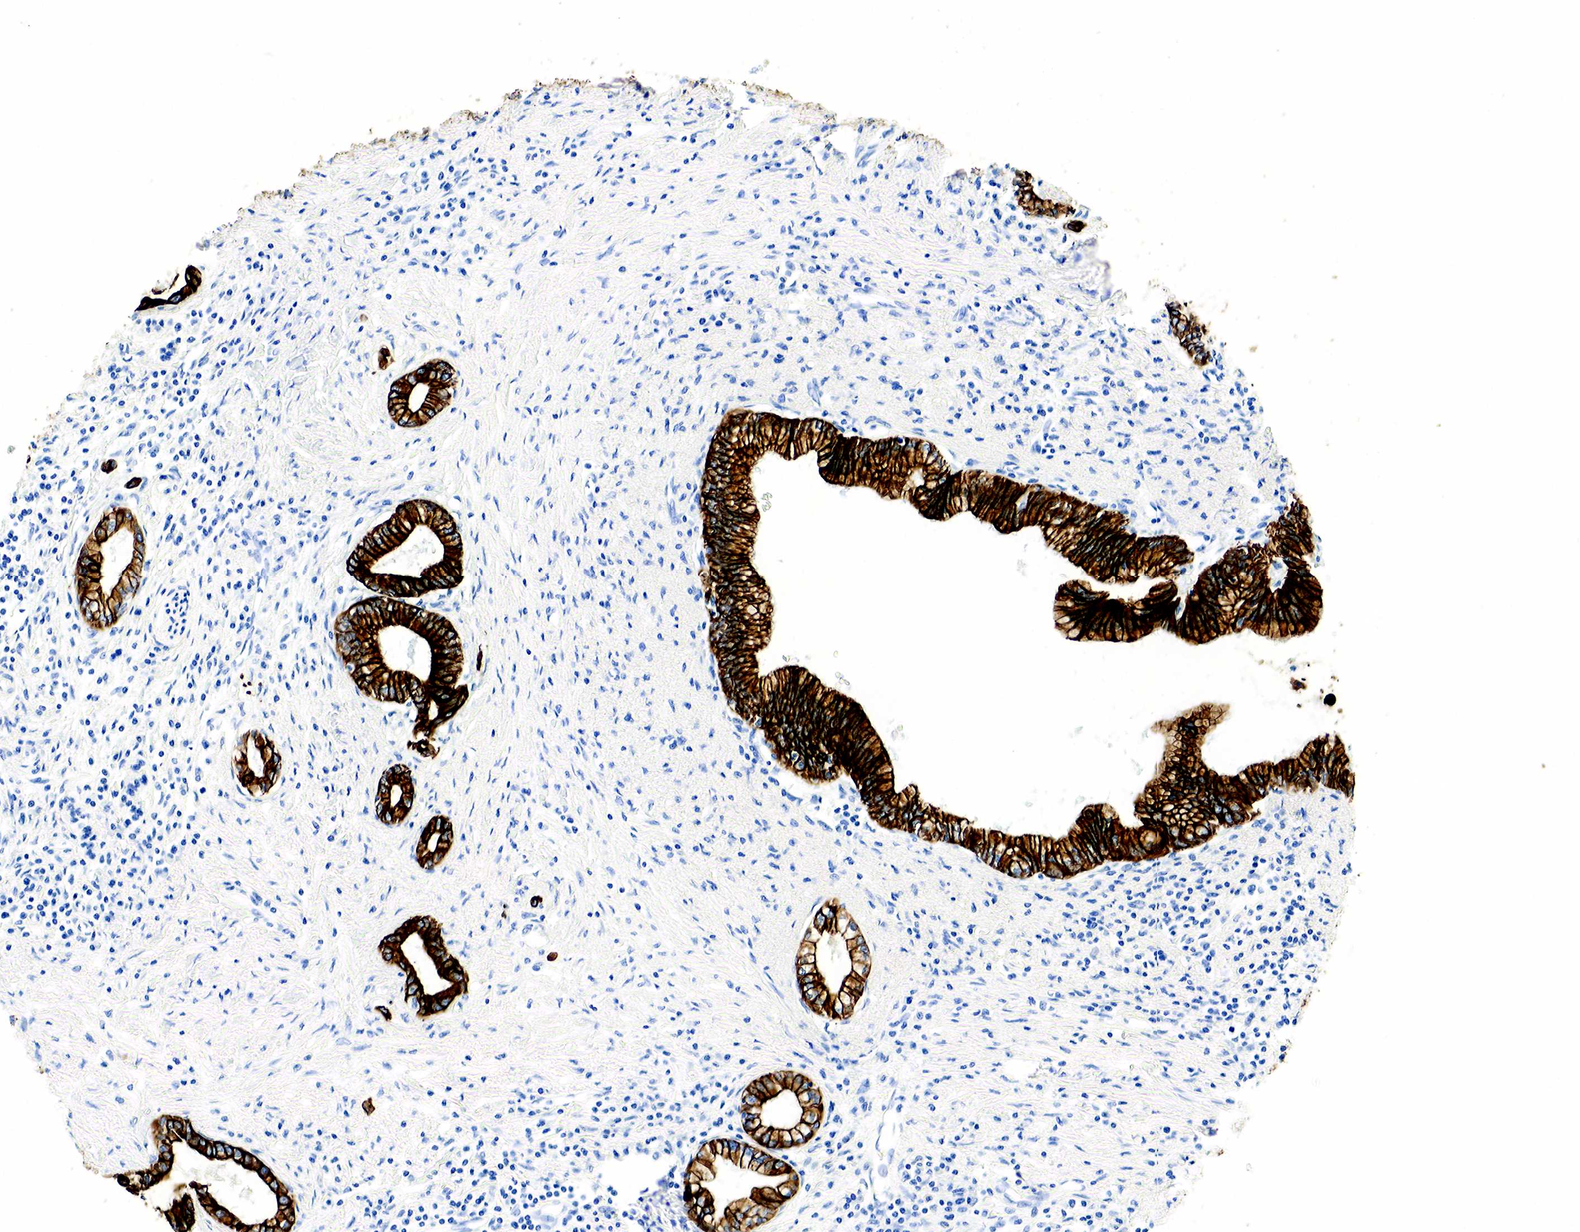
{"staining": {"intensity": "strong", "quantity": ">75%", "location": "cytoplasmic/membranous"}, "tissue": "pancreatic cancer", "cell_type": "Tumor cells", "image_type": "cancer", "snomed": [{"axis": "morphology", "description": "Adenocarcinoma, NOS"}, {"axis": "topography", "description": "Pancreas"}], "caption": "Immunohistochemistry image of adenocarcinoma (pancreatic) stained for a protein (brown), which shows high levels of strong cytoplasmic/membranous staining in about >75% of tumor cells.", "gene": "KRT7", "patient": {"sex": "female", "age": 64}}